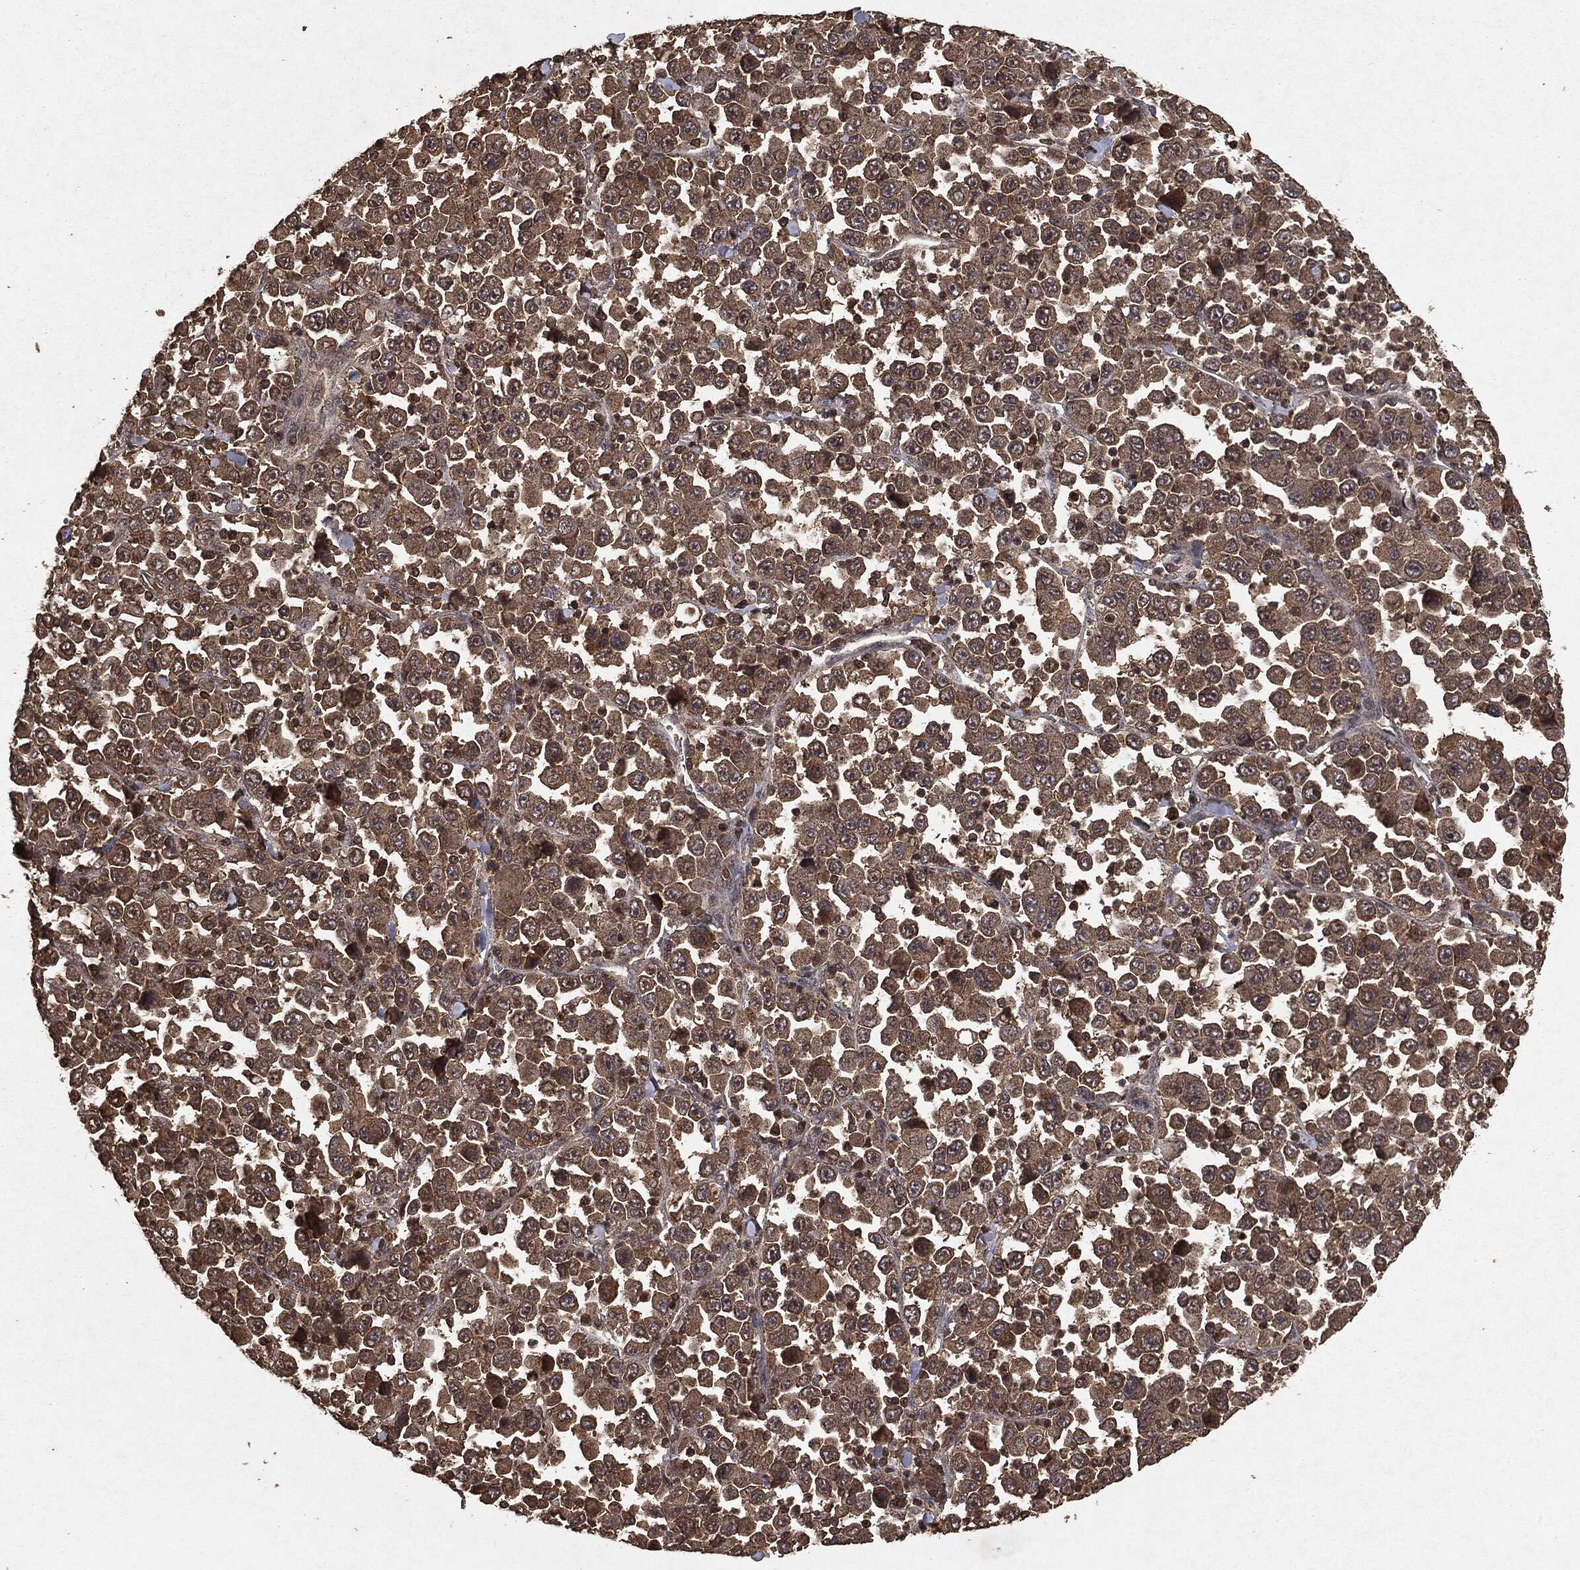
{"staining": {"intensity": "moderate", "quantity": ">75%", "location": "cytoplasmic/membranous"}, "tissue": "stomach cancer", "cell_type": "Tumor cells", "image_type": "cancer", "snomed": [{"axis": "morphology", "description": "Normal tissue, NOS"}, {"axis": "morphology", "description": "Adenocarcinoma, NOS"}, {"axis": "topography", "description": "Stomach, upper"}, {"axis": "topography", "description": "Stomach"}], "caption": "Protein analysis of stomach cancer (adenocarcinoma) tissue demonstrates moderate cytoplasmic/membranous expression in about >75% of tumor cells.", "gene": "NME1", "patient": {"sex": "male", "age": 59}}